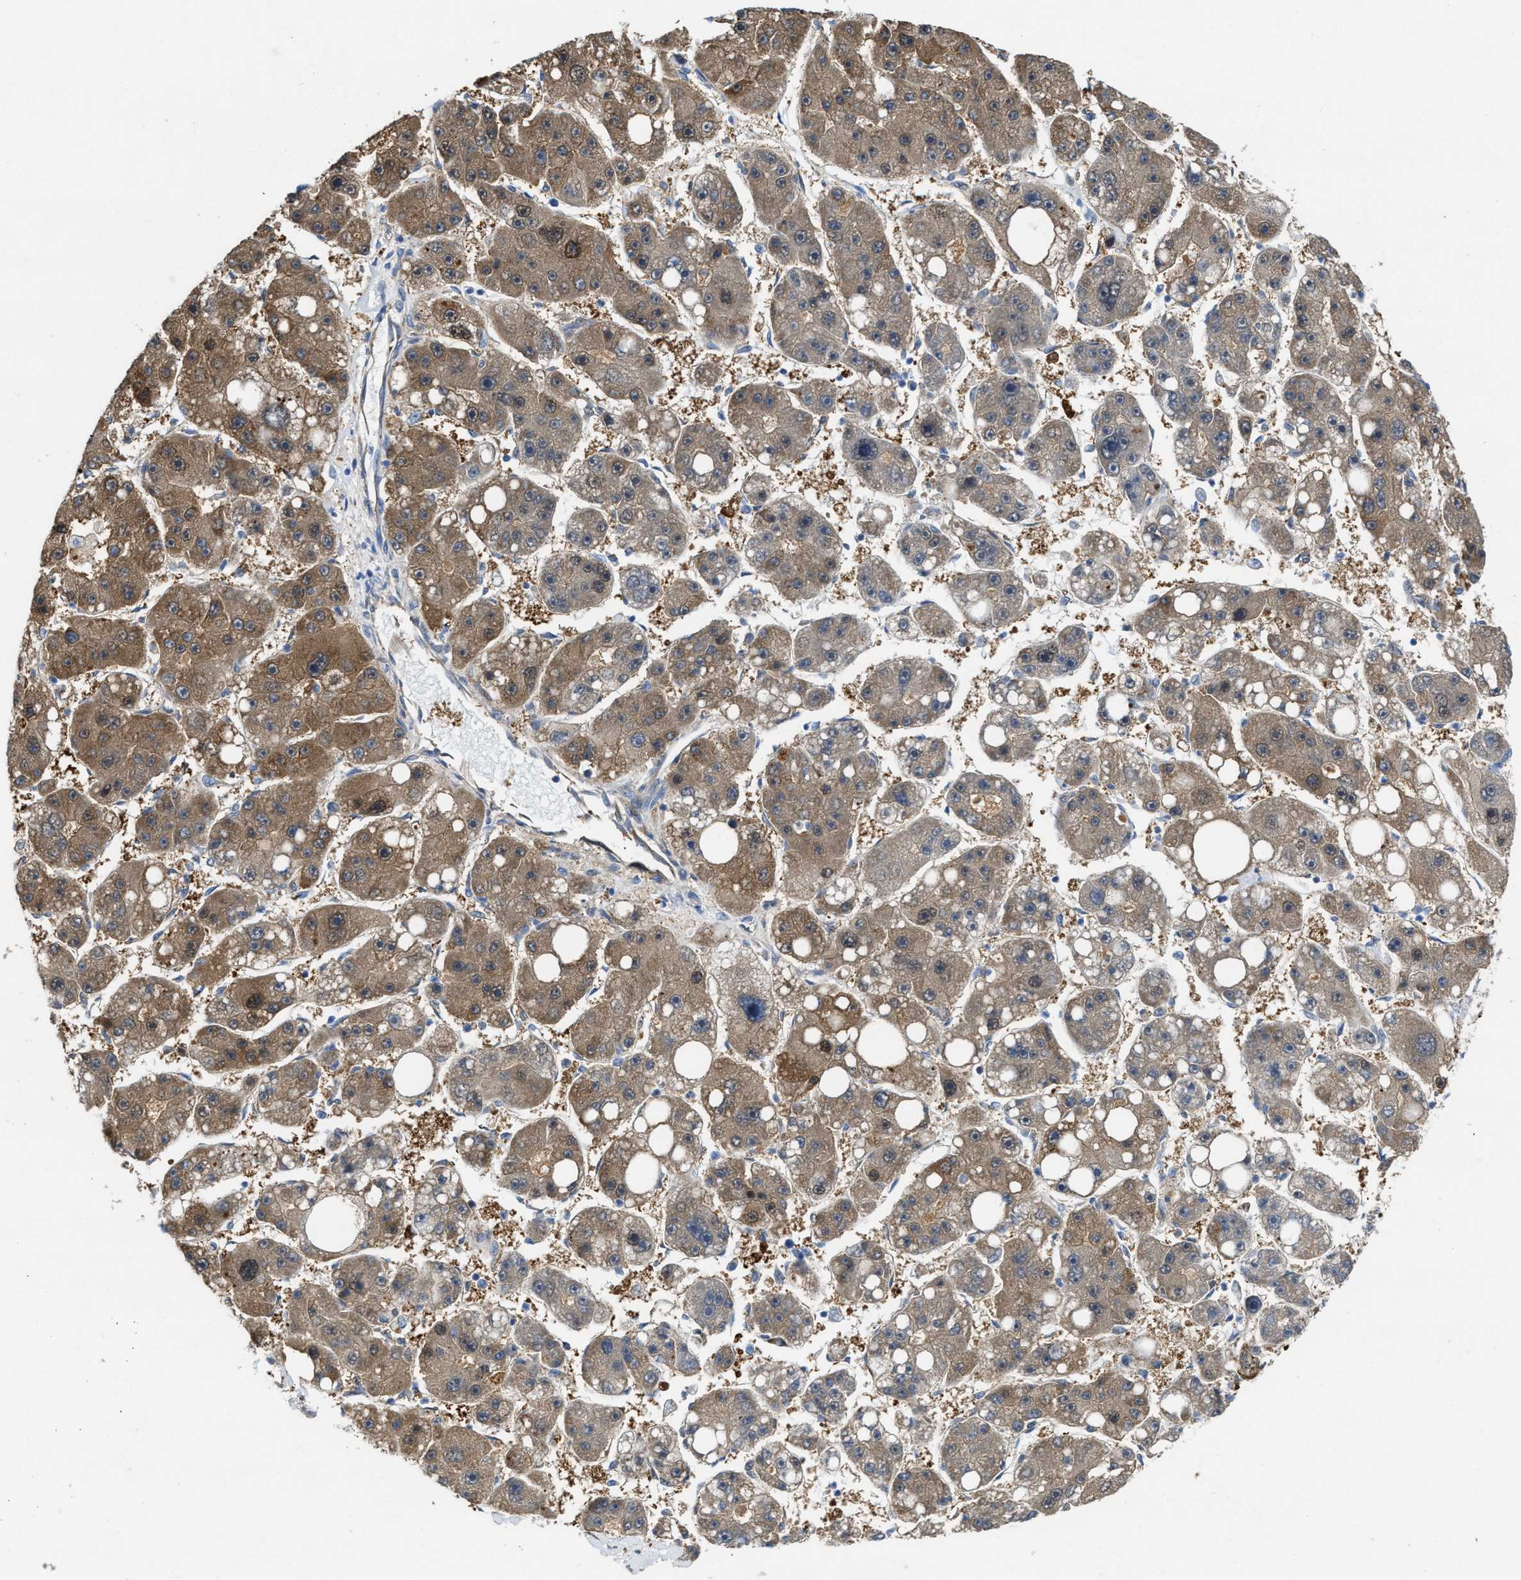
{"staining": {"intensity": "moderate", "quantity": ">75%", "location": "cytoplasmic/membranous"}, "tissue": "liver cancer", "cell_type": "Tumor cells", "image_type": "cancer", "snomed": [{"axis": "morphology", "description": "Carcinoma, Hepatocellular, NOS"}, {"axis": "topography", "description": "Liver"}], "caption": "Immunohistochemical staining of human liver hepatocellular carcinoma reveals medium levels of moderate cytoplasmic/membranous protein expression in approximately >75% of tumor cells.", "gene": "ASS1", "patient": {"sex": "female", "age": 61}}